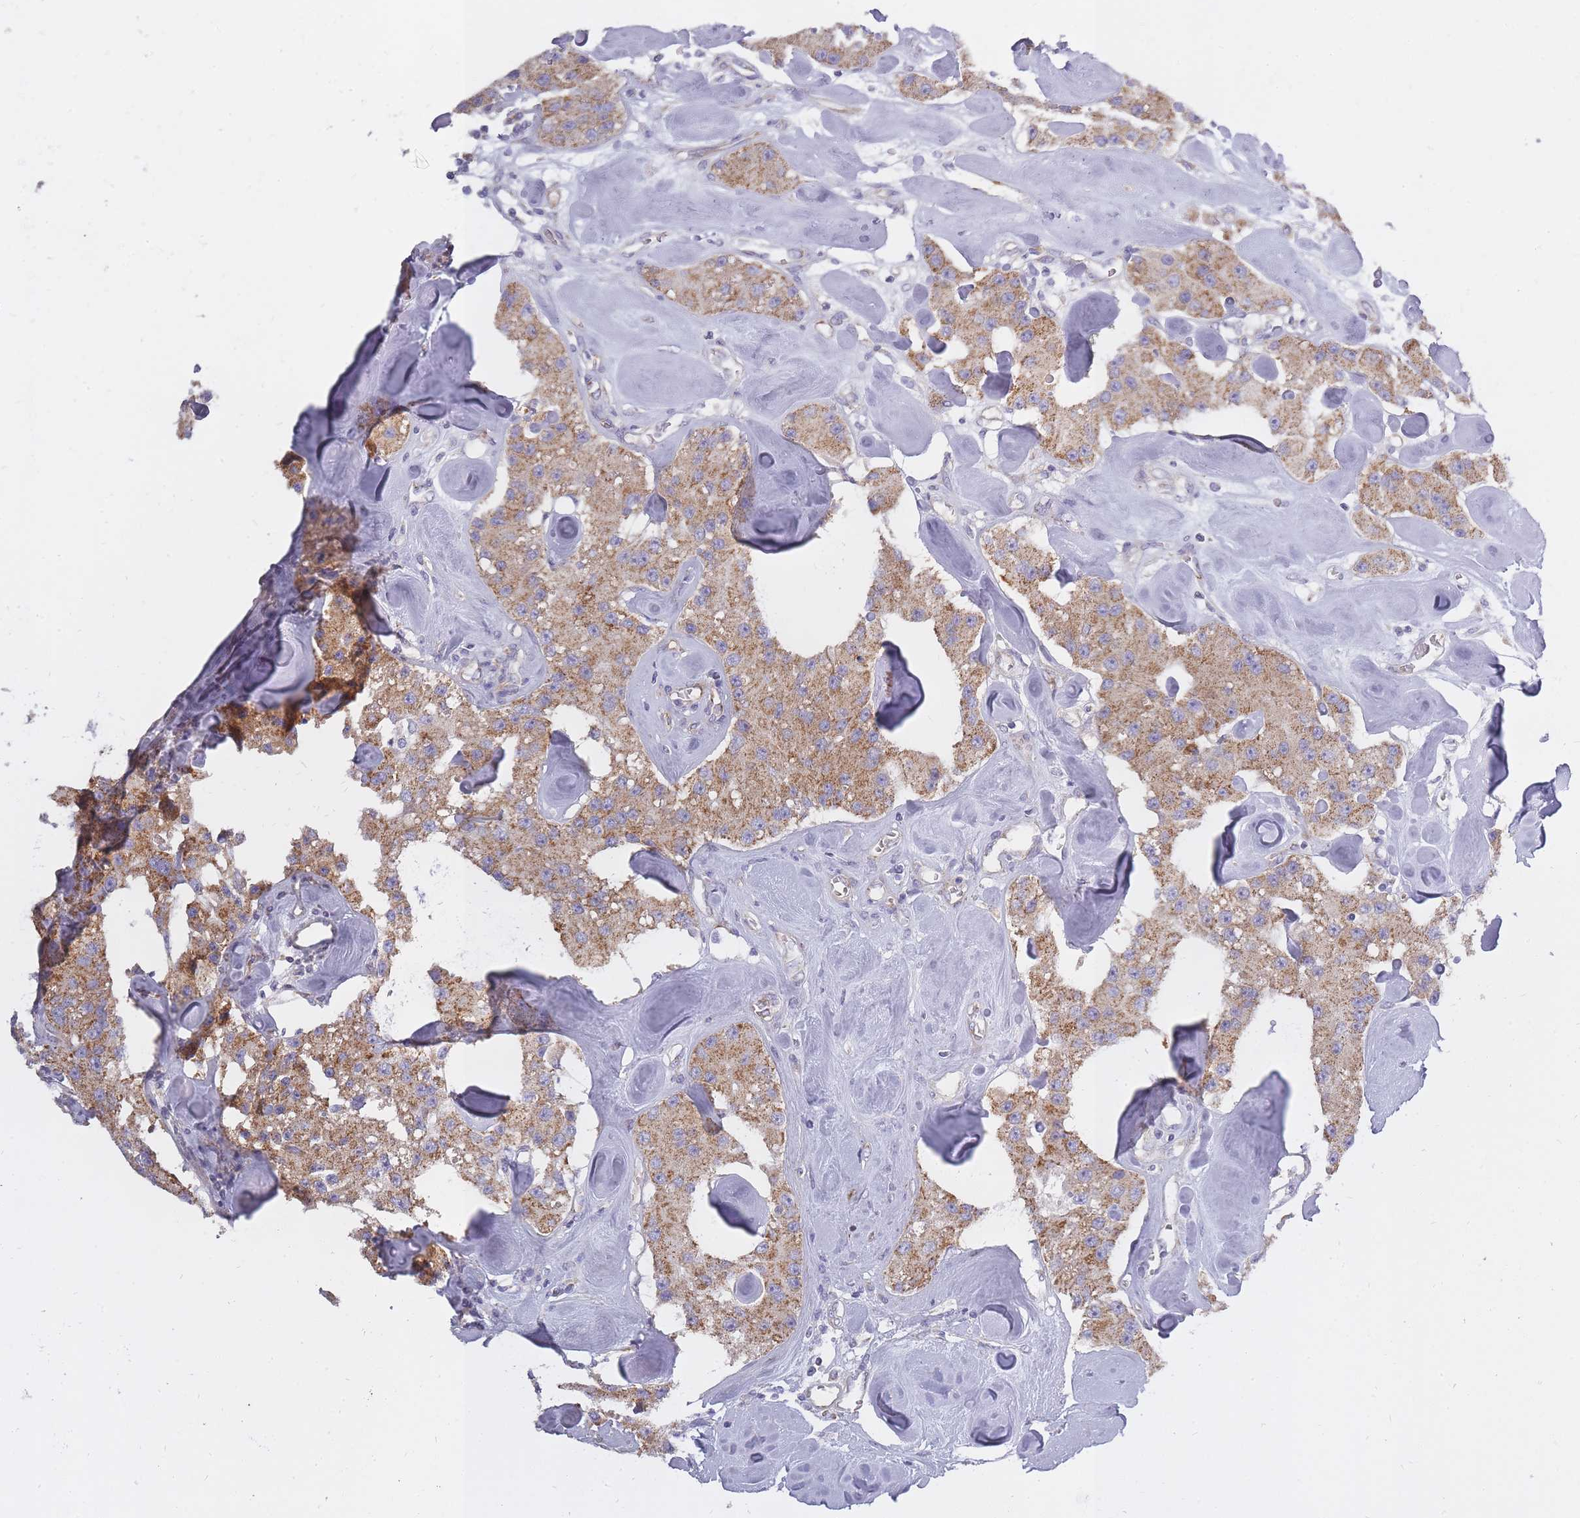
{"staining": {"intensity": "moderate", "quantity": "25%-75%", "location": "cytoplasmic/membranous"}, "tissue": "carcinoid", "cell_type": "Tumor cells", "image_type": "cancer", "snomed": [{"axis": "morphology", "description": "Carcinoid, malignant, NOS"}, {"axis": "topography", "description": "Pancreas"}], "caption": "IHC photomicrograph of human carcinoid stained for a protein (brown), which demonstrates medium levels of moderate cytoplasmic/membranous staining in about 25%-75% of tumor cells.", "gene": "ALKBH4", "patient": {"sex": "male", "age": 41}}